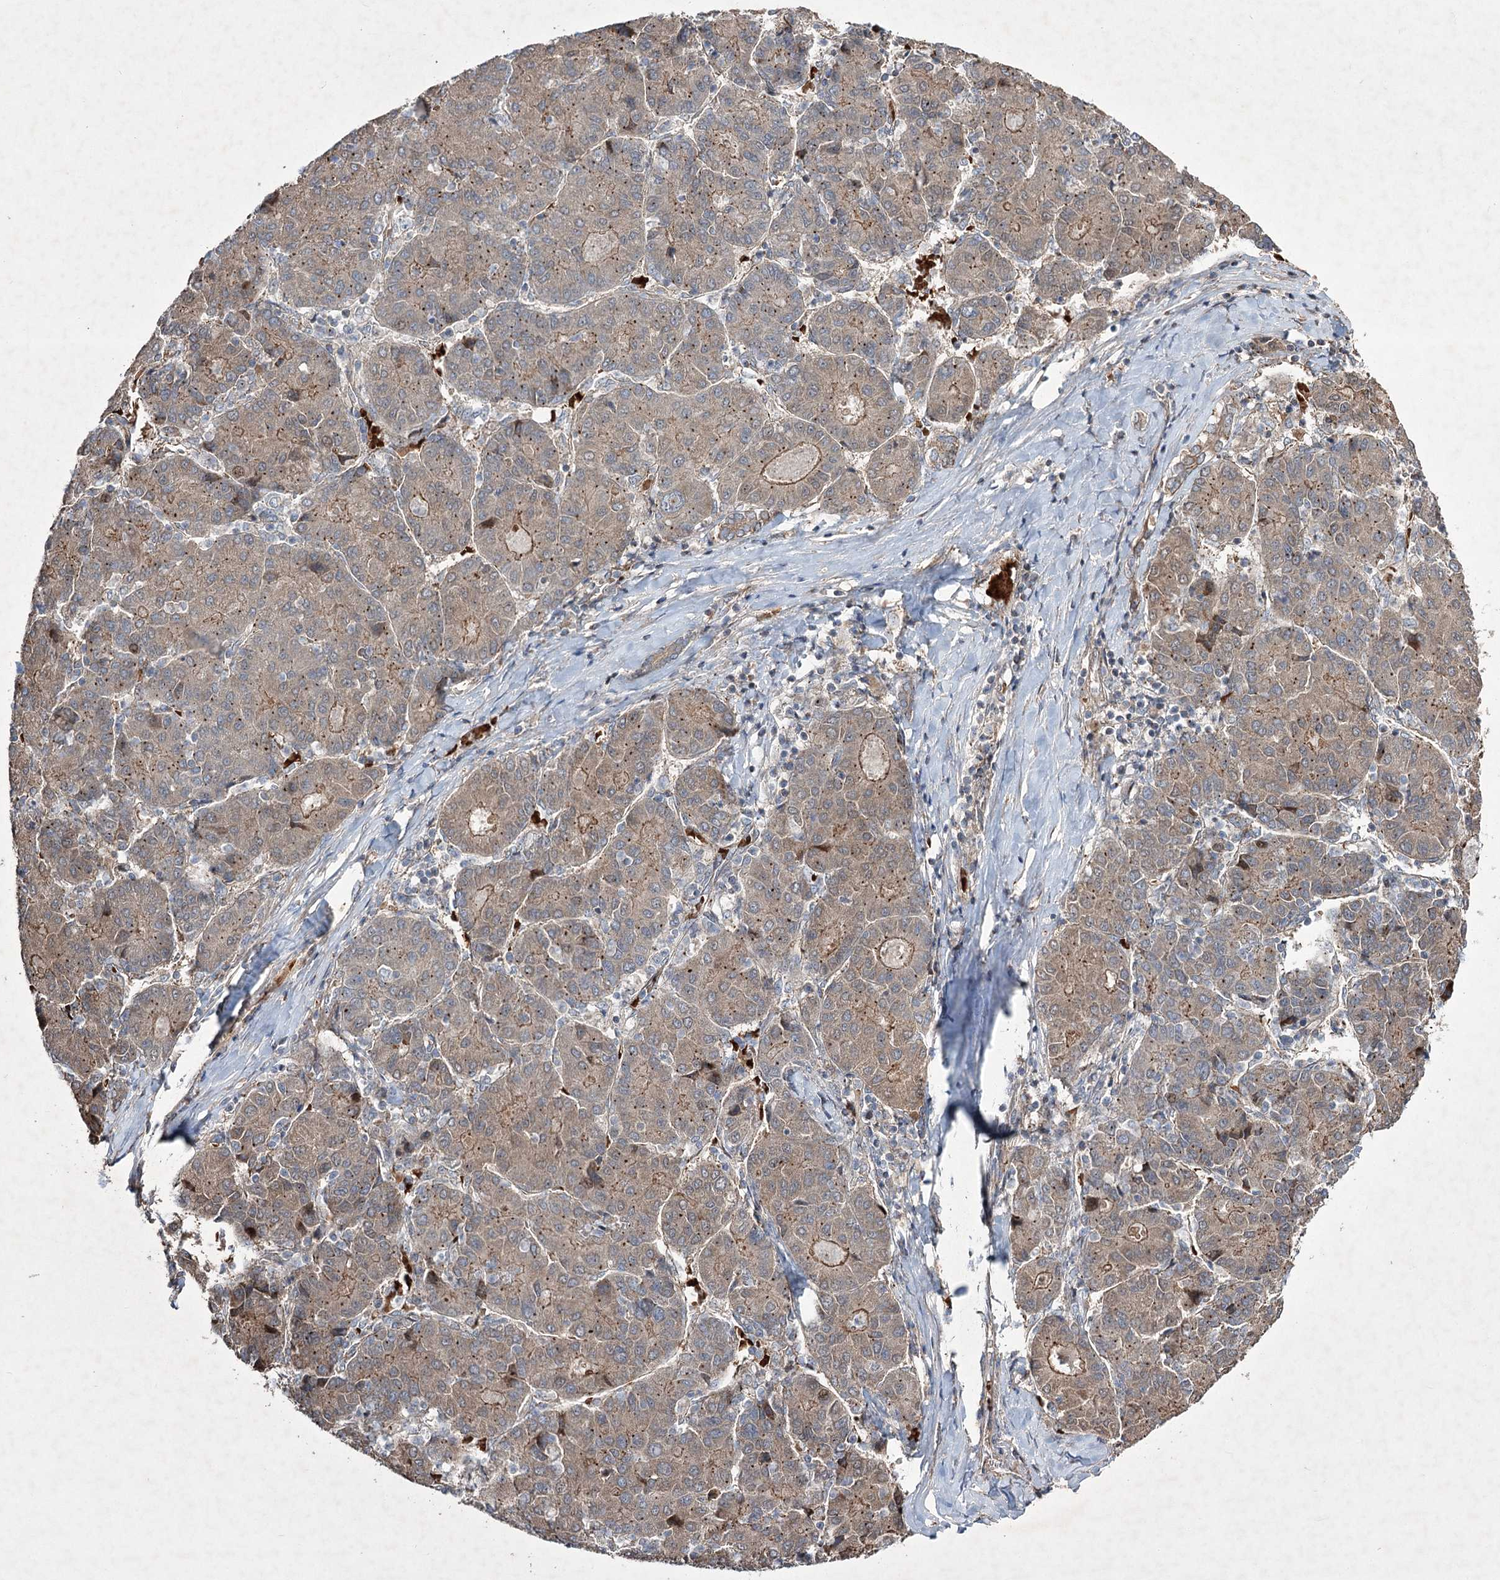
{"staining": {"intensity": "weak", "quantity": ">75%", "location": "cytoplasmic/membranous"}, "tissue": "liver cancer", "cell_type": "Tumor cells", "image_type": "cancer", "snomed": [{"axis": "morphology", "description": "Carcinoma, Hepatocellular, NOS"}, {"axis": "topography", "description": "Liver"}], "caption": "DAB immunohistochemical staining of liver cancer exhibits weak cytoplasmic/membranous protein staining in approximately >75% of tumor cells. The staining was performed using DAB (3,3'-diaminobenzidine), with brown indicating positive protein expression. Nuclei are stained blue with hematoxylin.", "gene": "SERINC5", "patient": {"sex": "male", "age": 65}}